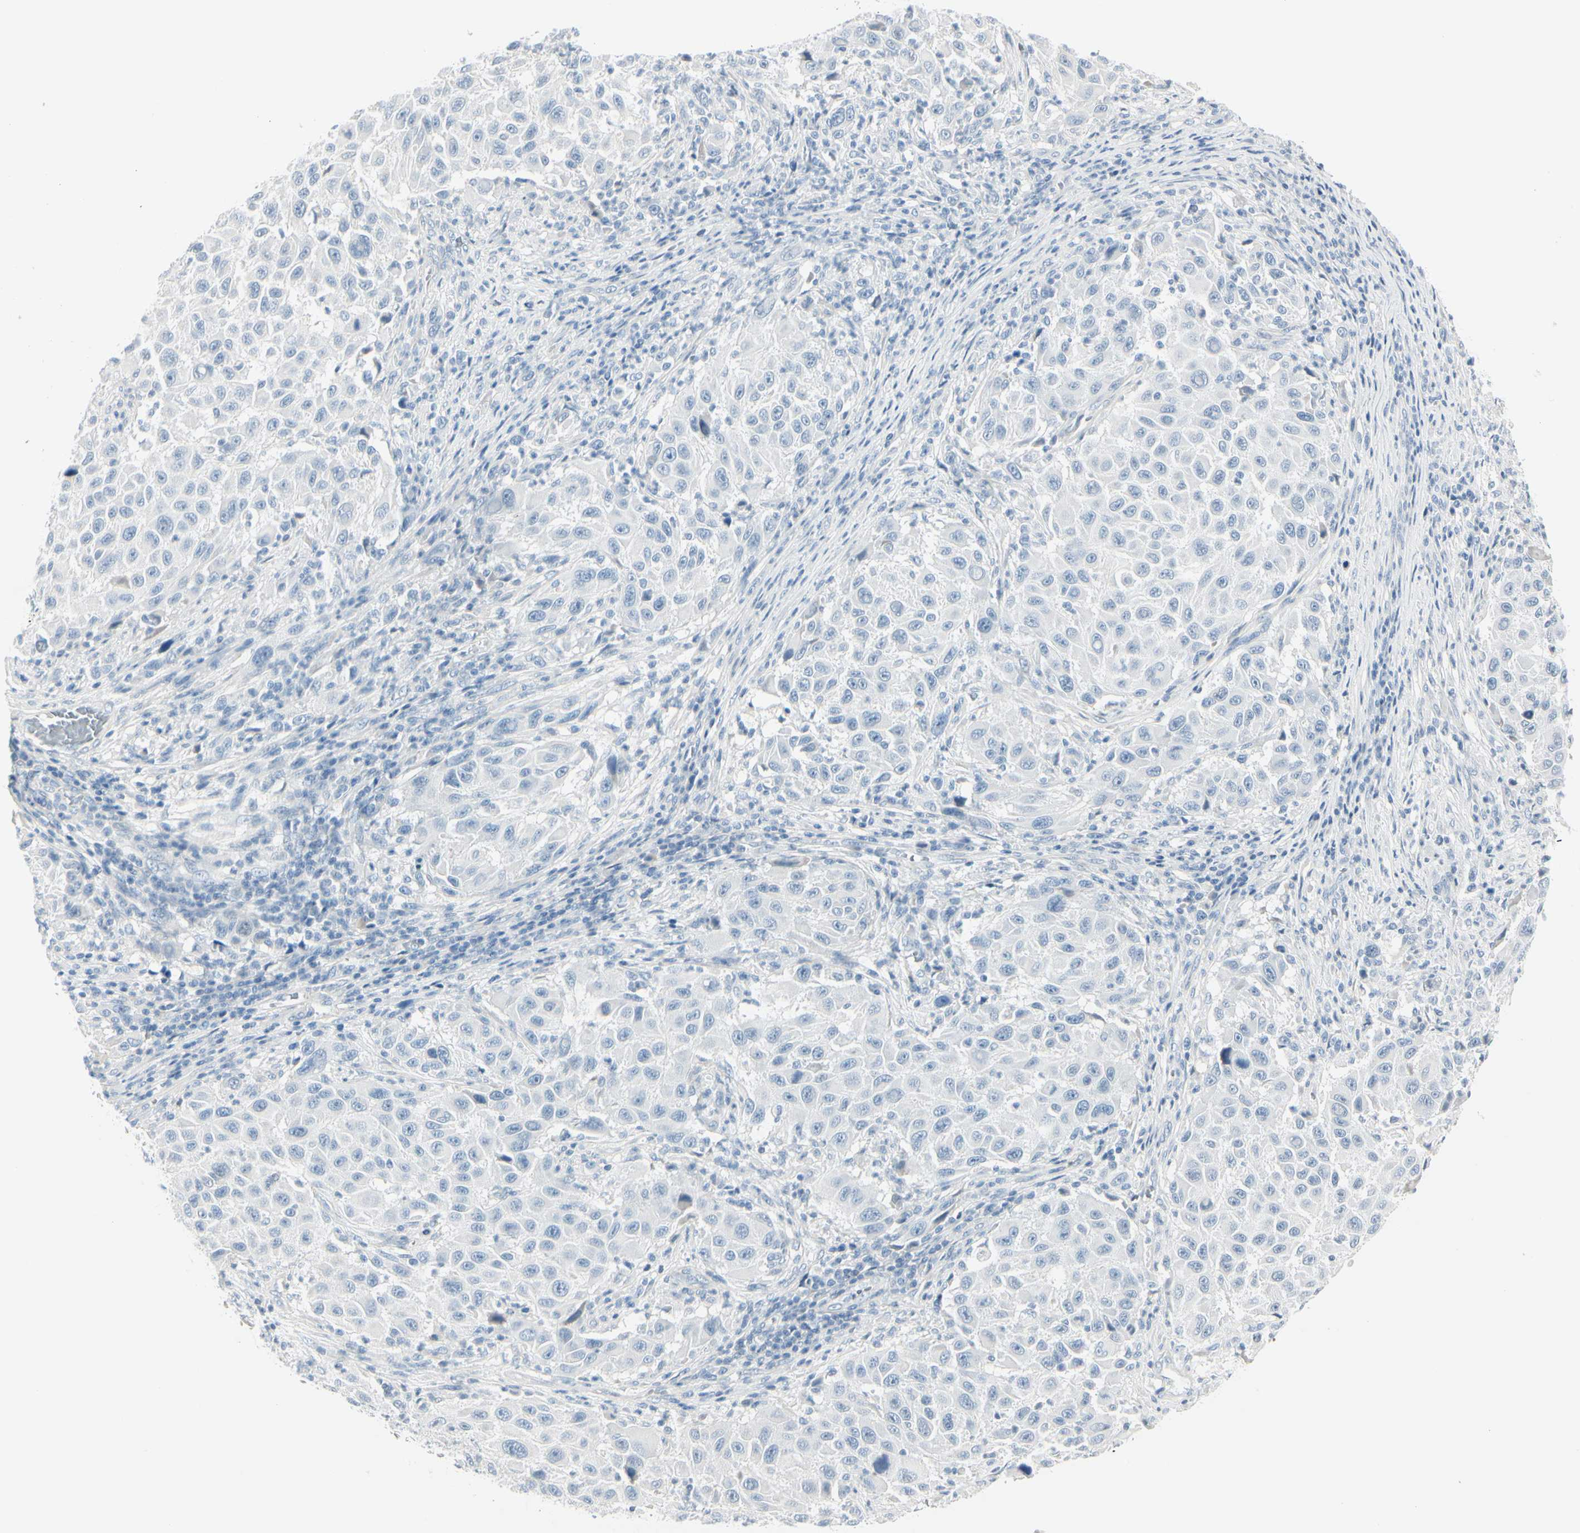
{"staining": {"intensity": "negative", "quantity": "none", "location": "none"}, "tissue": "melanoma", "cell_type": "Tumor cells", "image_type": "cancer", "snomed": [{"axis": "morphology", "description": "Malignant melanoma, Metastatic site"}, {"axis": "topography", "description": "Lymph node"}], "caption": "IHC image of malignant melanoma (metastatic site) stained for a protein (brown), which displays no expression in tumor cells.", "gene": "CDHR5", "patient": {"sex": "male", "age": 61}}